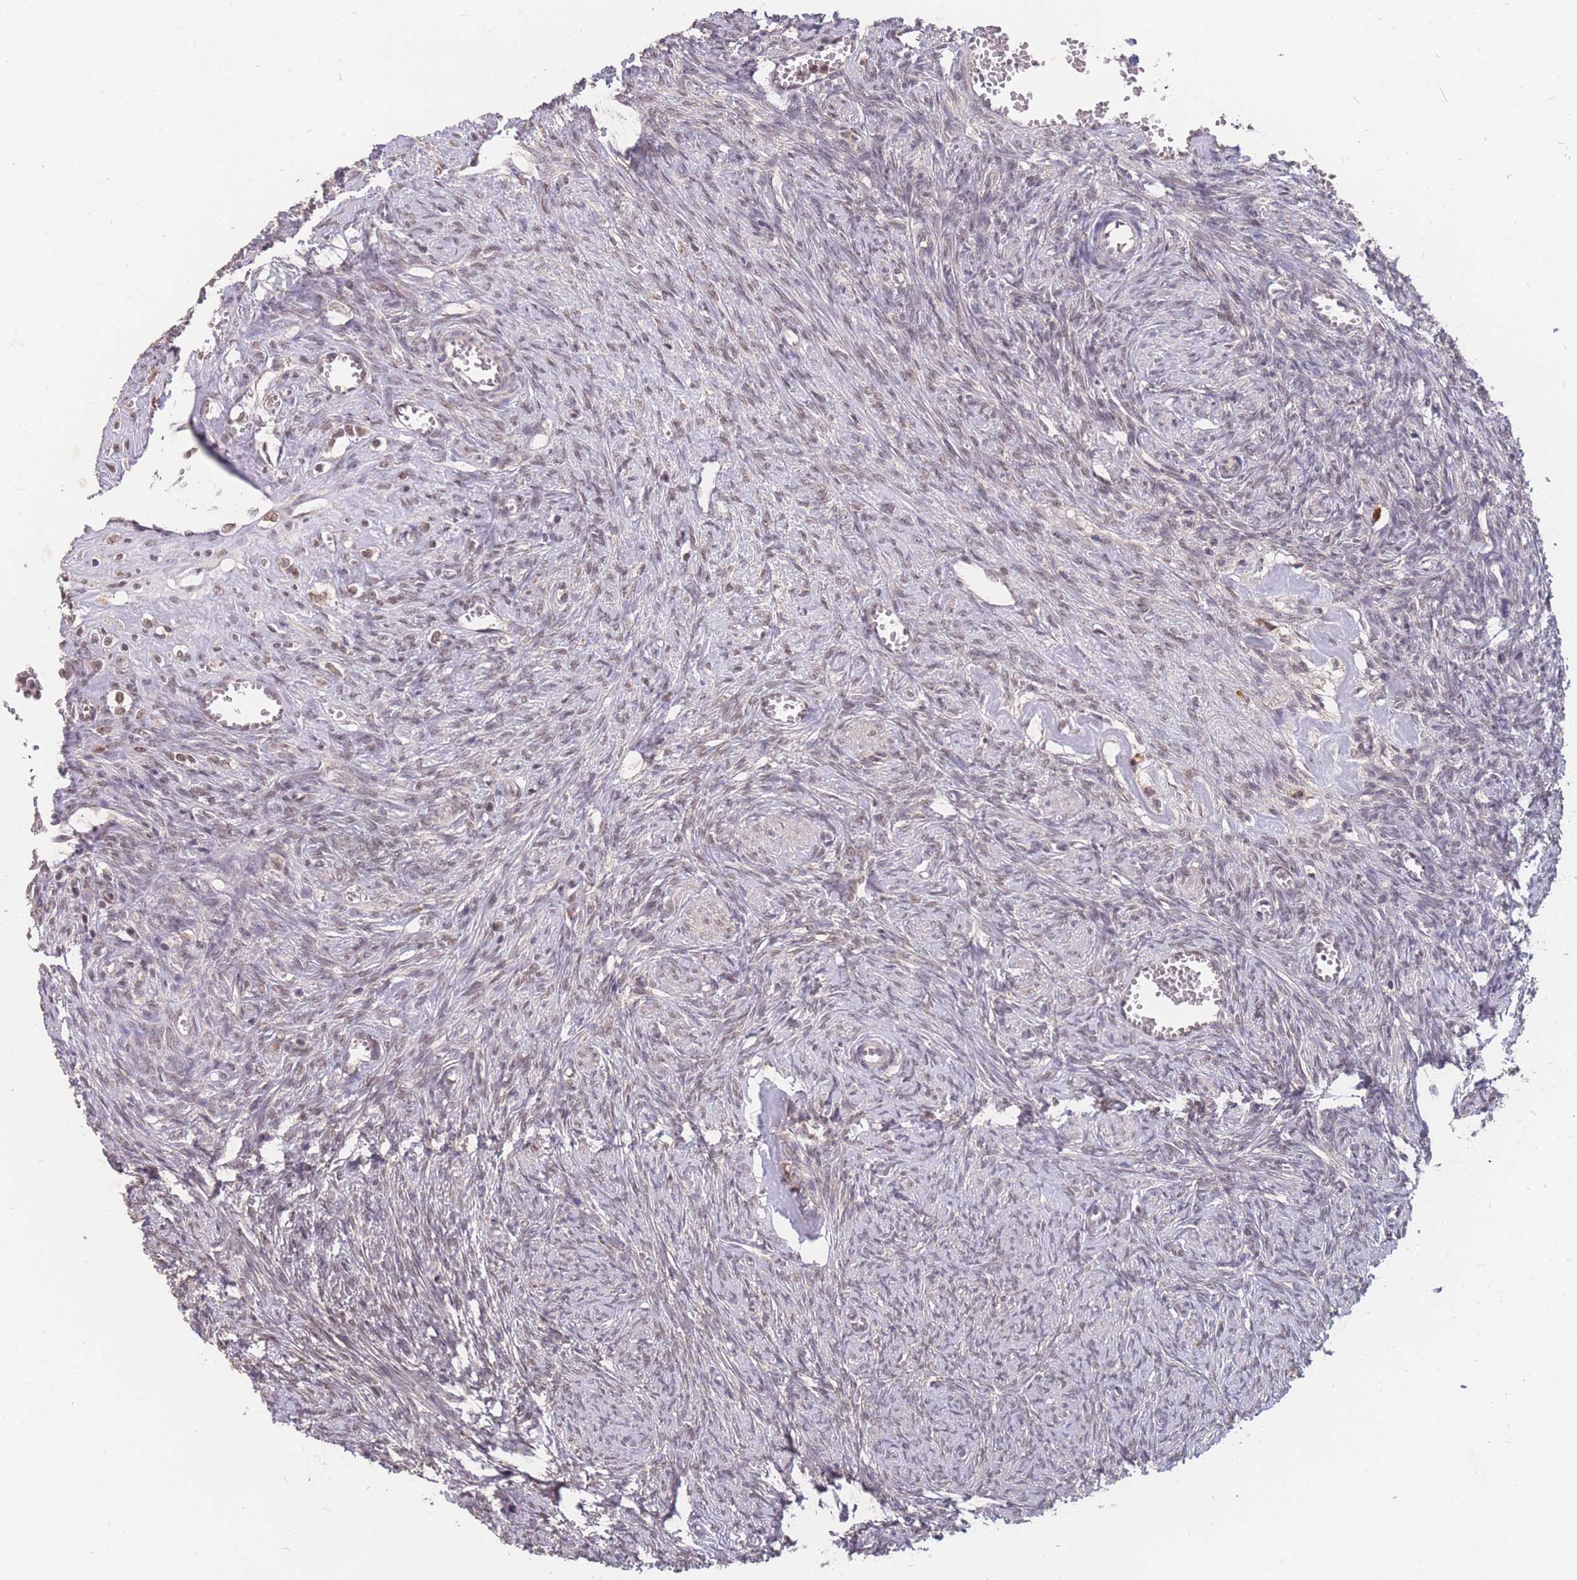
{"staining": {"intensity": "moderate", "quantity": "<25%", "location": "nuclear"}, "tissue": "ovary", "cell_type": "Ovarian stroma cells", "image_type": "normal", "snomed": [{"axis": "morphology", "description": "Normal tissue, NOS"}, {"axis": "topography", "description": "Ovary"}], "caption": "Immunohistochemical staining of benign human ovary shows <25% levels of moderate nuclear protein expression in about <25% of ovarian stroma cells. (Brightfield microscopy of DAB IHC at high magnification).", "gene": "SNRPA1", "patient": {"sex": "female", "age": 44}}